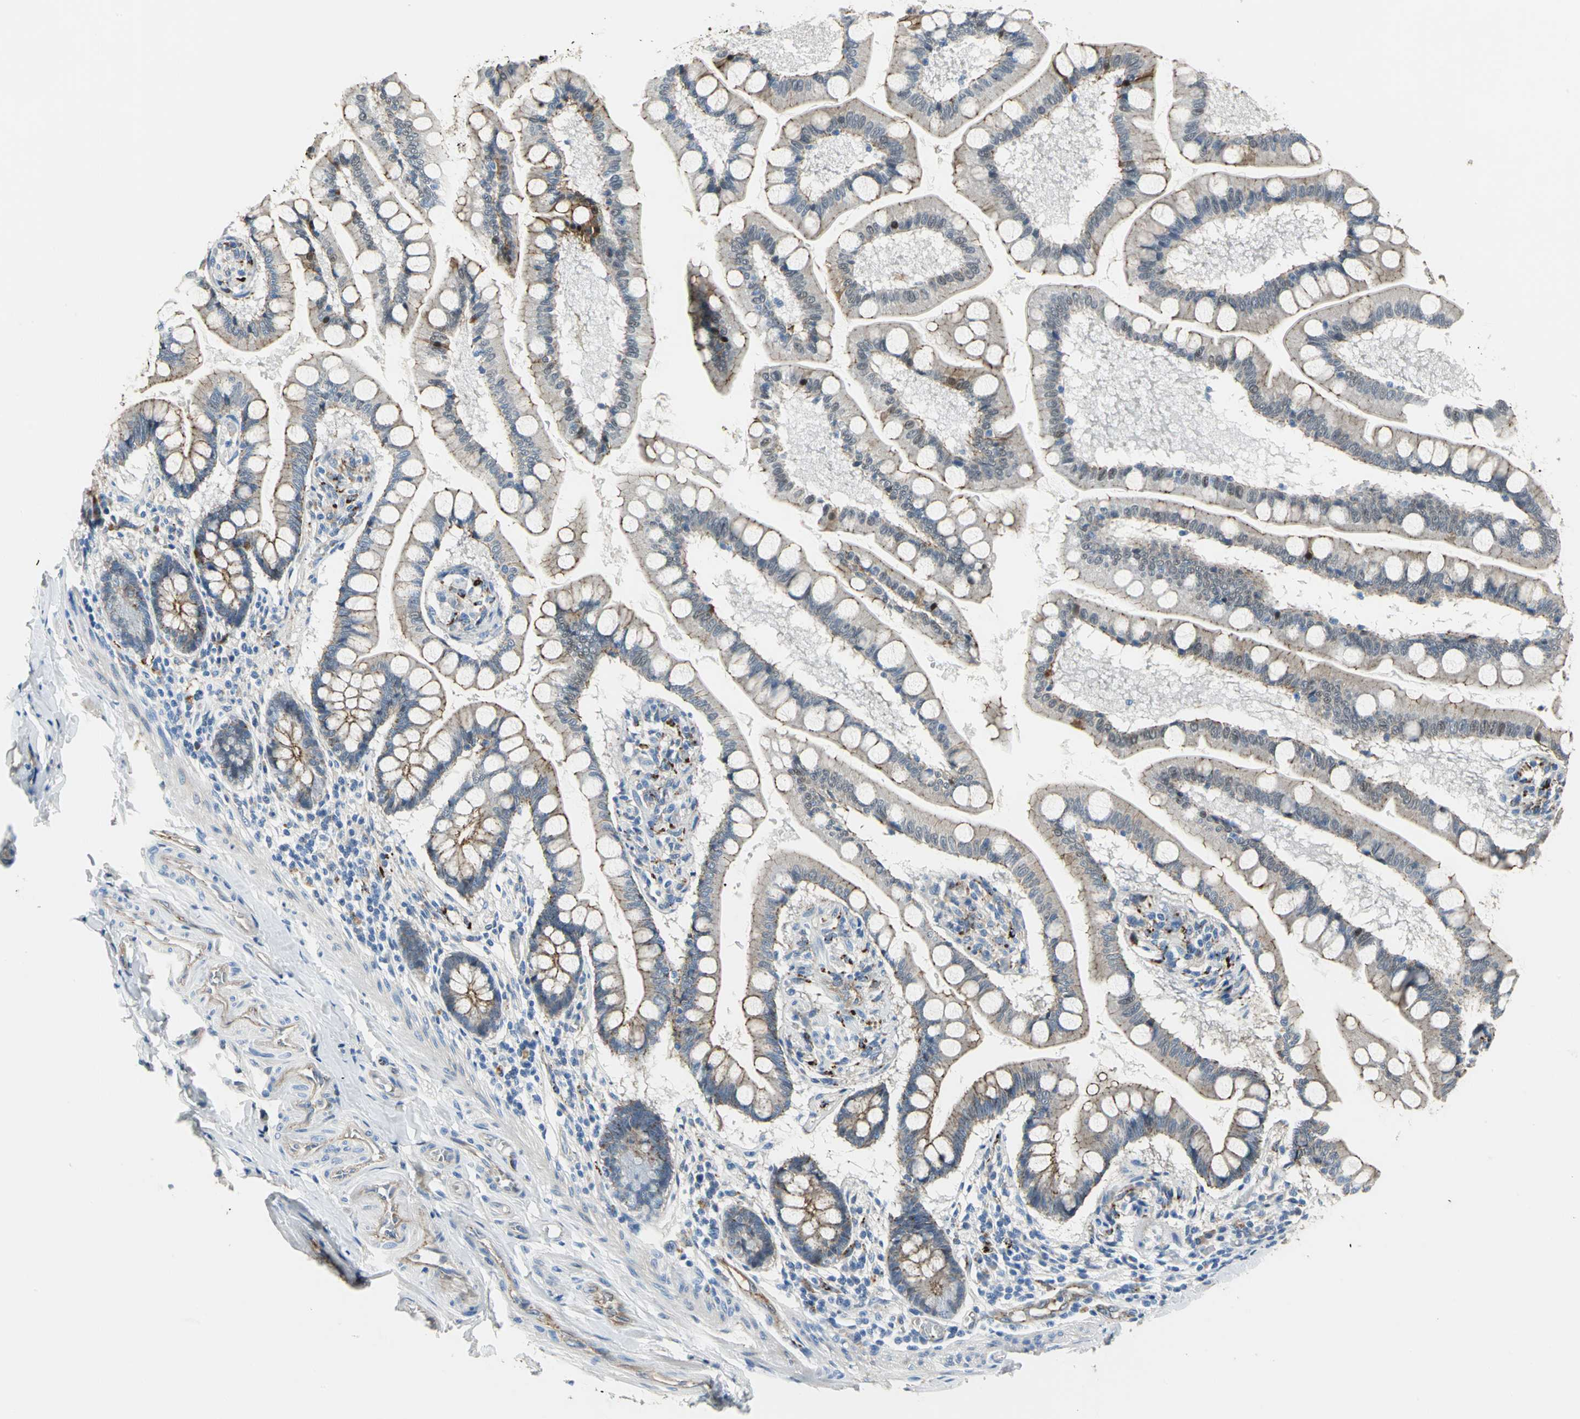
{"staining": {"intensity": "moderate", "quantity": ">75%", "location": "cytoplasmic/membranous"}, "tissue": "small intestine", "cell_type": "Glandular cells", "image_type": "normal", "snomed": [{"axis": "morphology", "description": "Normal tissue, NOS"}, {"axis": "topography", "description": "Small intestine"}], "caption": "The image shows staining of normal small intestine, revealing moderate cytoplasmic/membranous protein staining (brown color) within glandular cells. Nuclei are stained in blue.", "gene": "ENSG00000285130", "patient": {"sex": "male", "age": 41}}